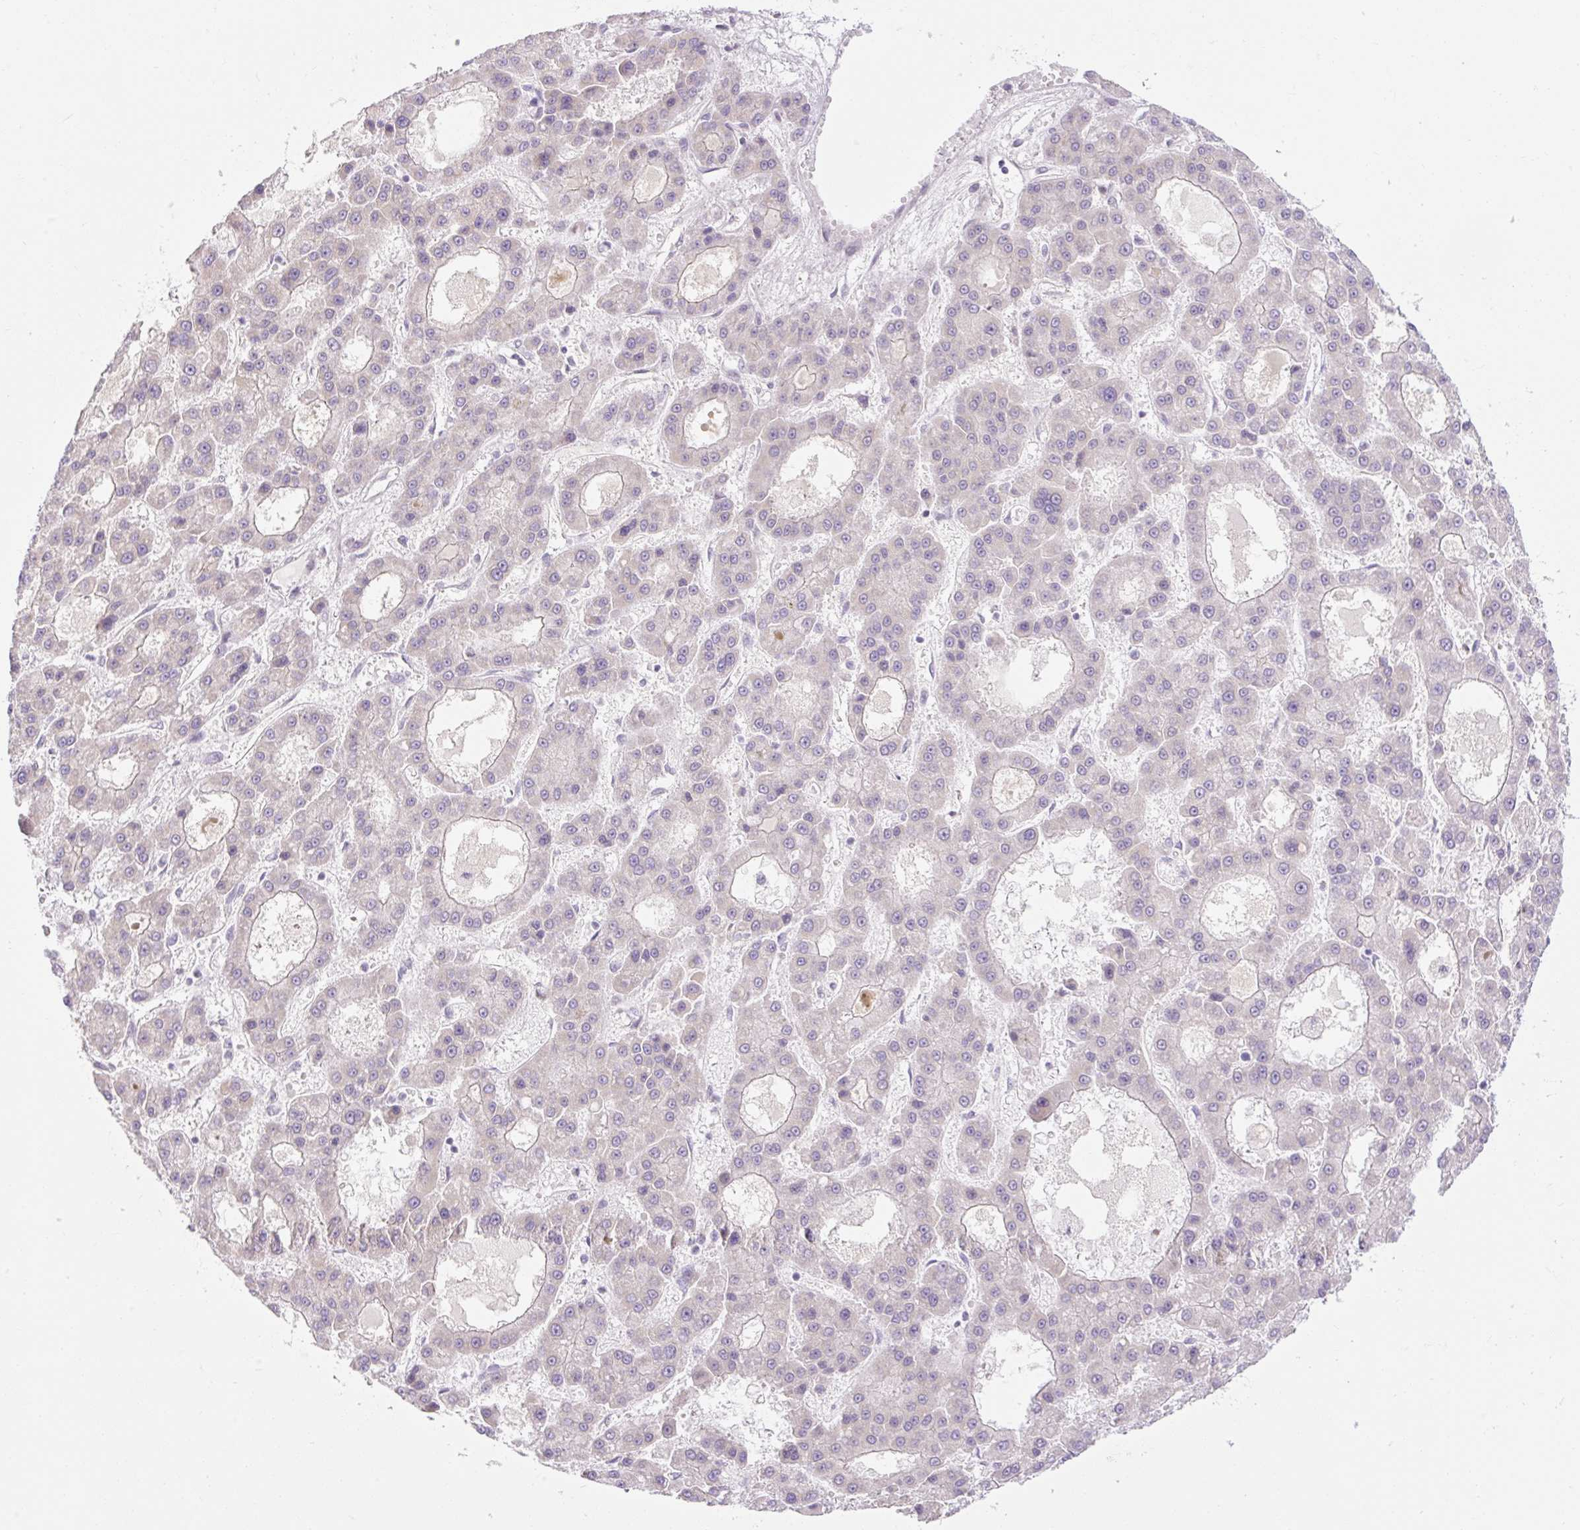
{"staining": {"intensity": "negative", "quantity": "none", "location": "none"}, "tissue": "liver cancer", "cell_type": "Tumor cells", "image_type": "cancer", "snomed": [{"axis": "morphology", "description": "Carcinoma, Hepatocellular, NOS"}, {"axis": "topography", "description": "Liver"}], "caption": "Tumor cells are negative for protein expression in human liver cancer.", "gene": "ICE1", "patient": {"sex": "male", "age": 70}}